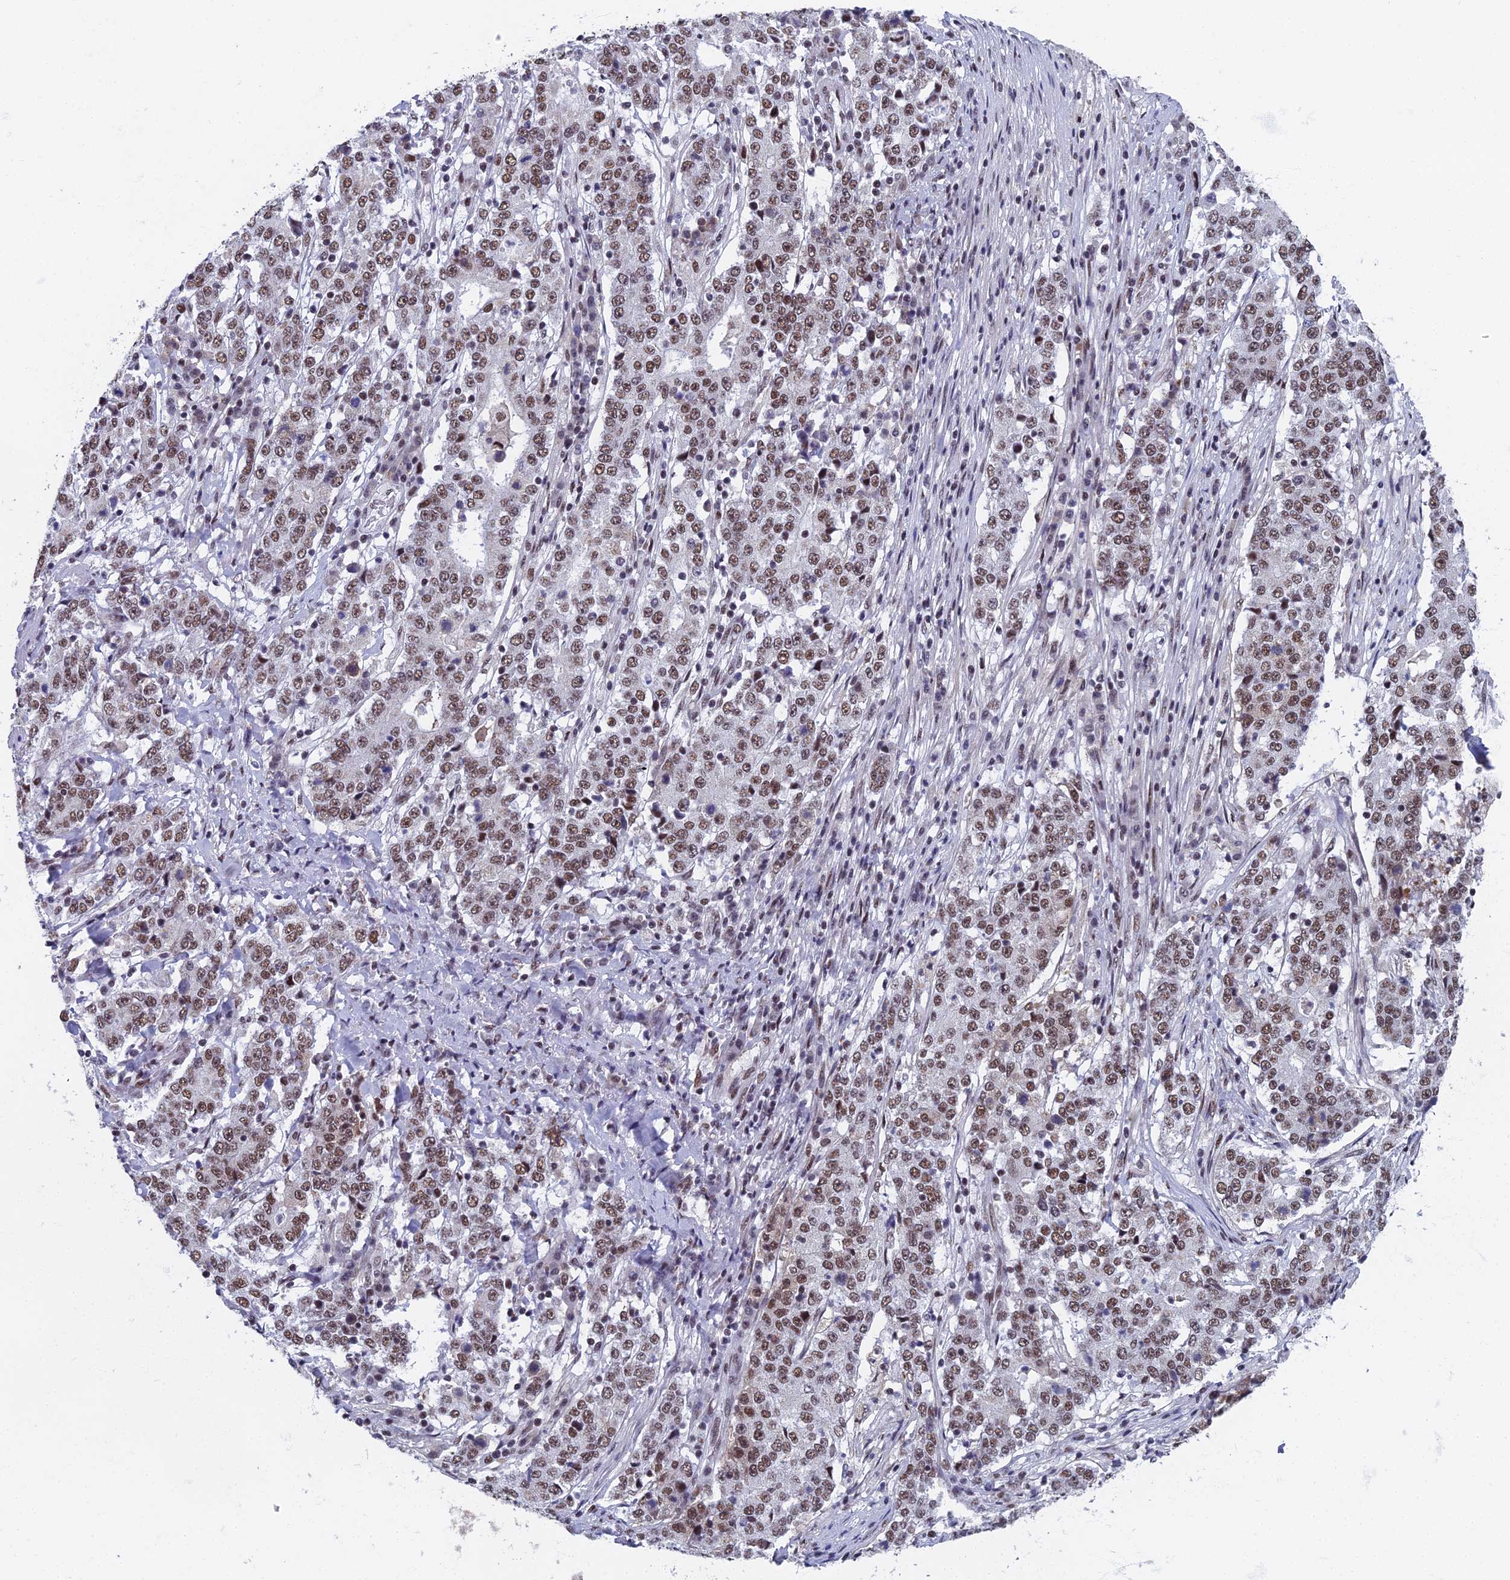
{"staining": {"intensity": "moderate", "quantity": ">75%", "location": "nuclear"}, "tissue": "stomach cancer", "cell_type": "Tumor cells", "image_type": "cancer", "snomed": [{"axis": "morphology", "description": "Adenocarcinoma, NOS"}, {"axis": "topography", "description": "Stomach"}], "caption": "Moderate nuclear protein staining is seen in about >75% of tumor cells in stomach cancer.", "gene": "TAF13", "patient": {"sex": "male", "age": 59}}